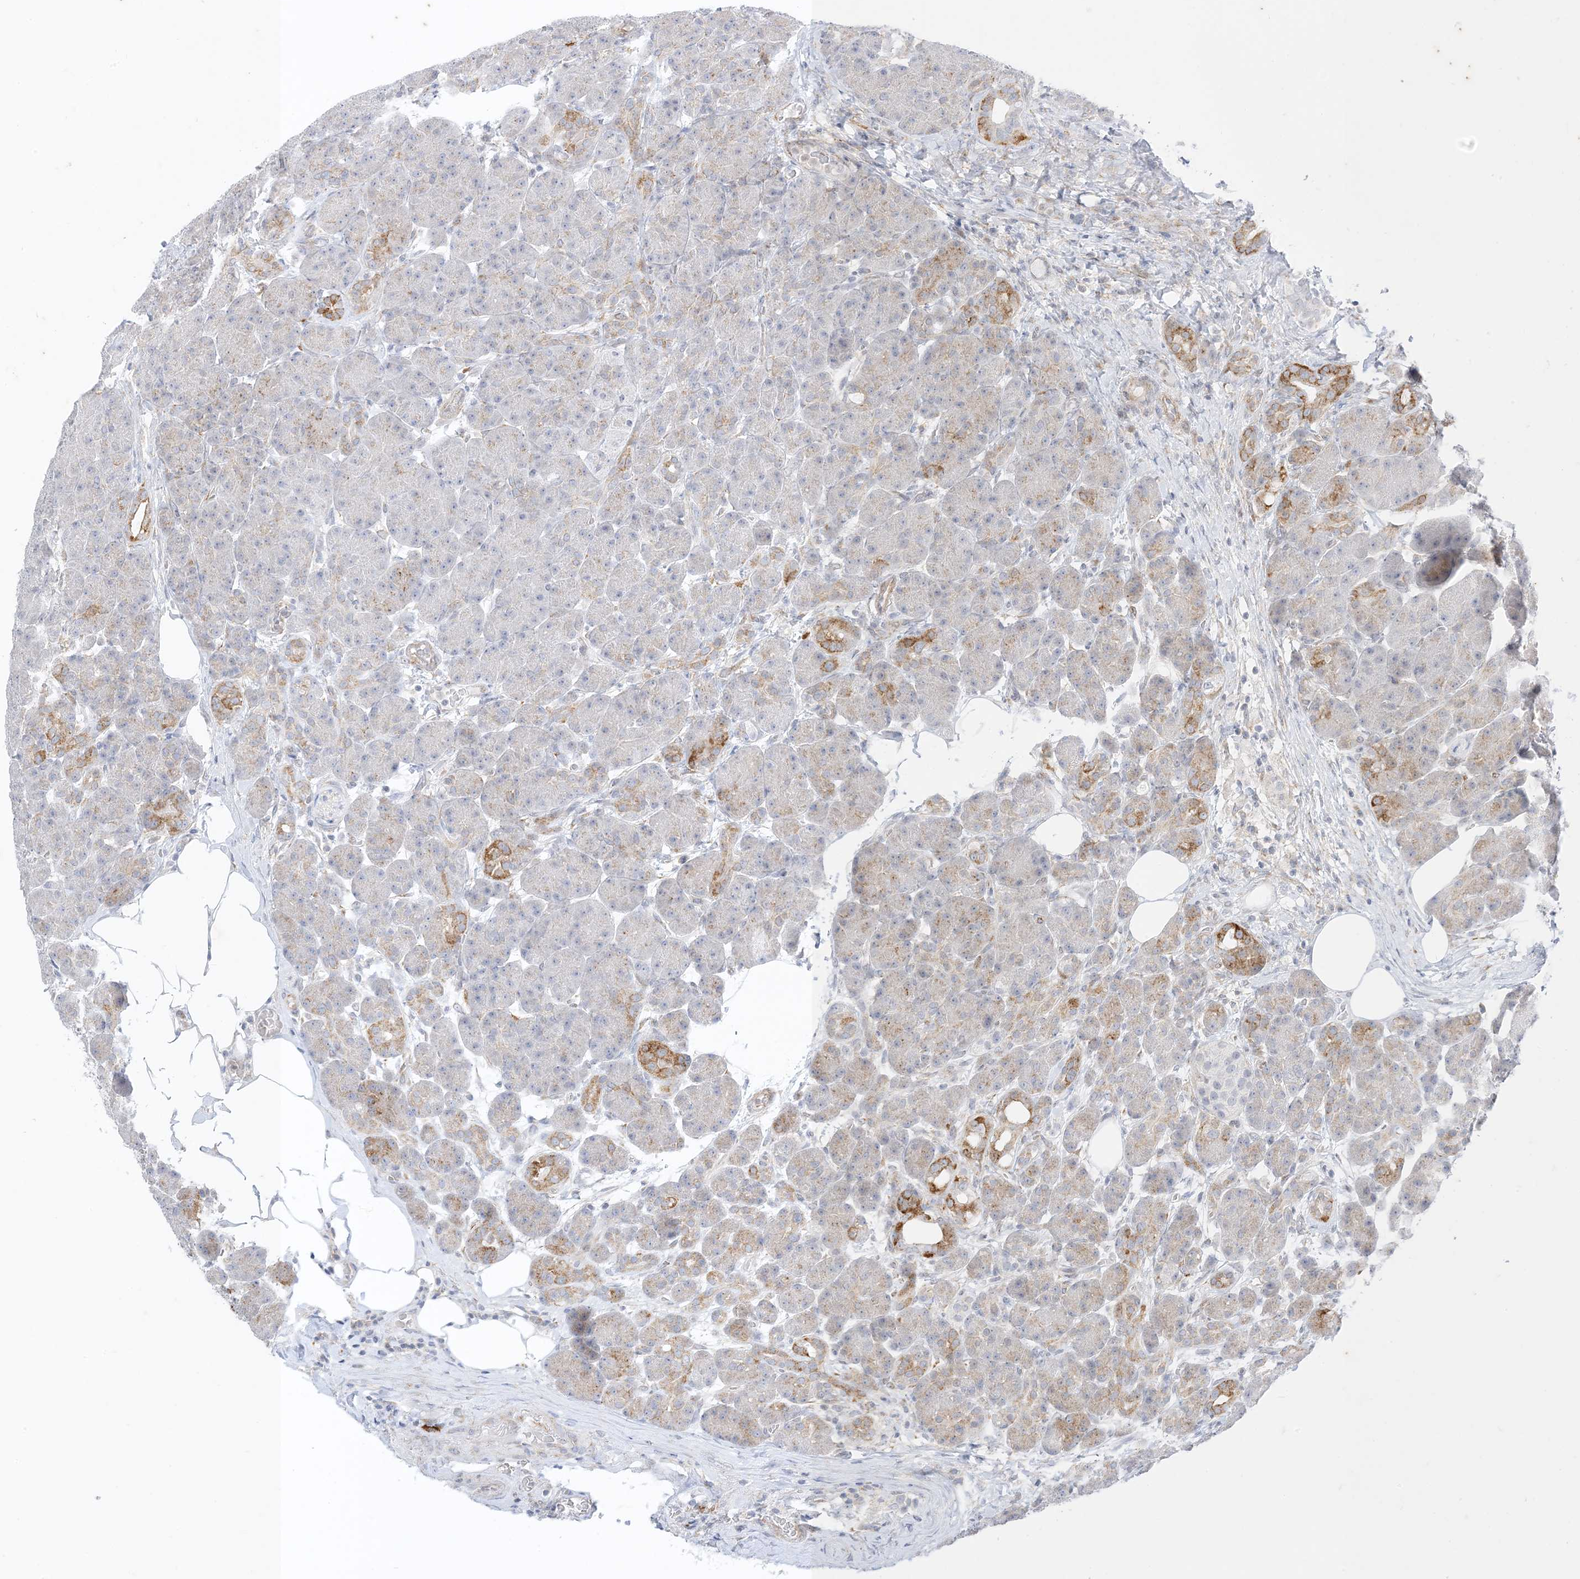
{"staining": {"intensity": "moderate", "quantity": "<25%", "location": "cytoplasmic/membranous"}, "tissue": "pancreas", "cell_type": "Exocrine glandular cells", "image_type": "normal", "snomed": [{"axis": "morphology", "description": "Normal tissue, NOS"}, {"axis": "topography", "description": "Pancreas"}], "caption": "Protein analysis of normal pancreas exhibits moderate cytoplasmic/membranous staining in approximately <25% of exocrine glandular cells. The protein of interest is stained brown, and the nuclei are stained in blue (DAB IHC with brightfield microscopy, high magnification).", "gene": "RAC1", "patient": {"sex": "male", "age": 63}}